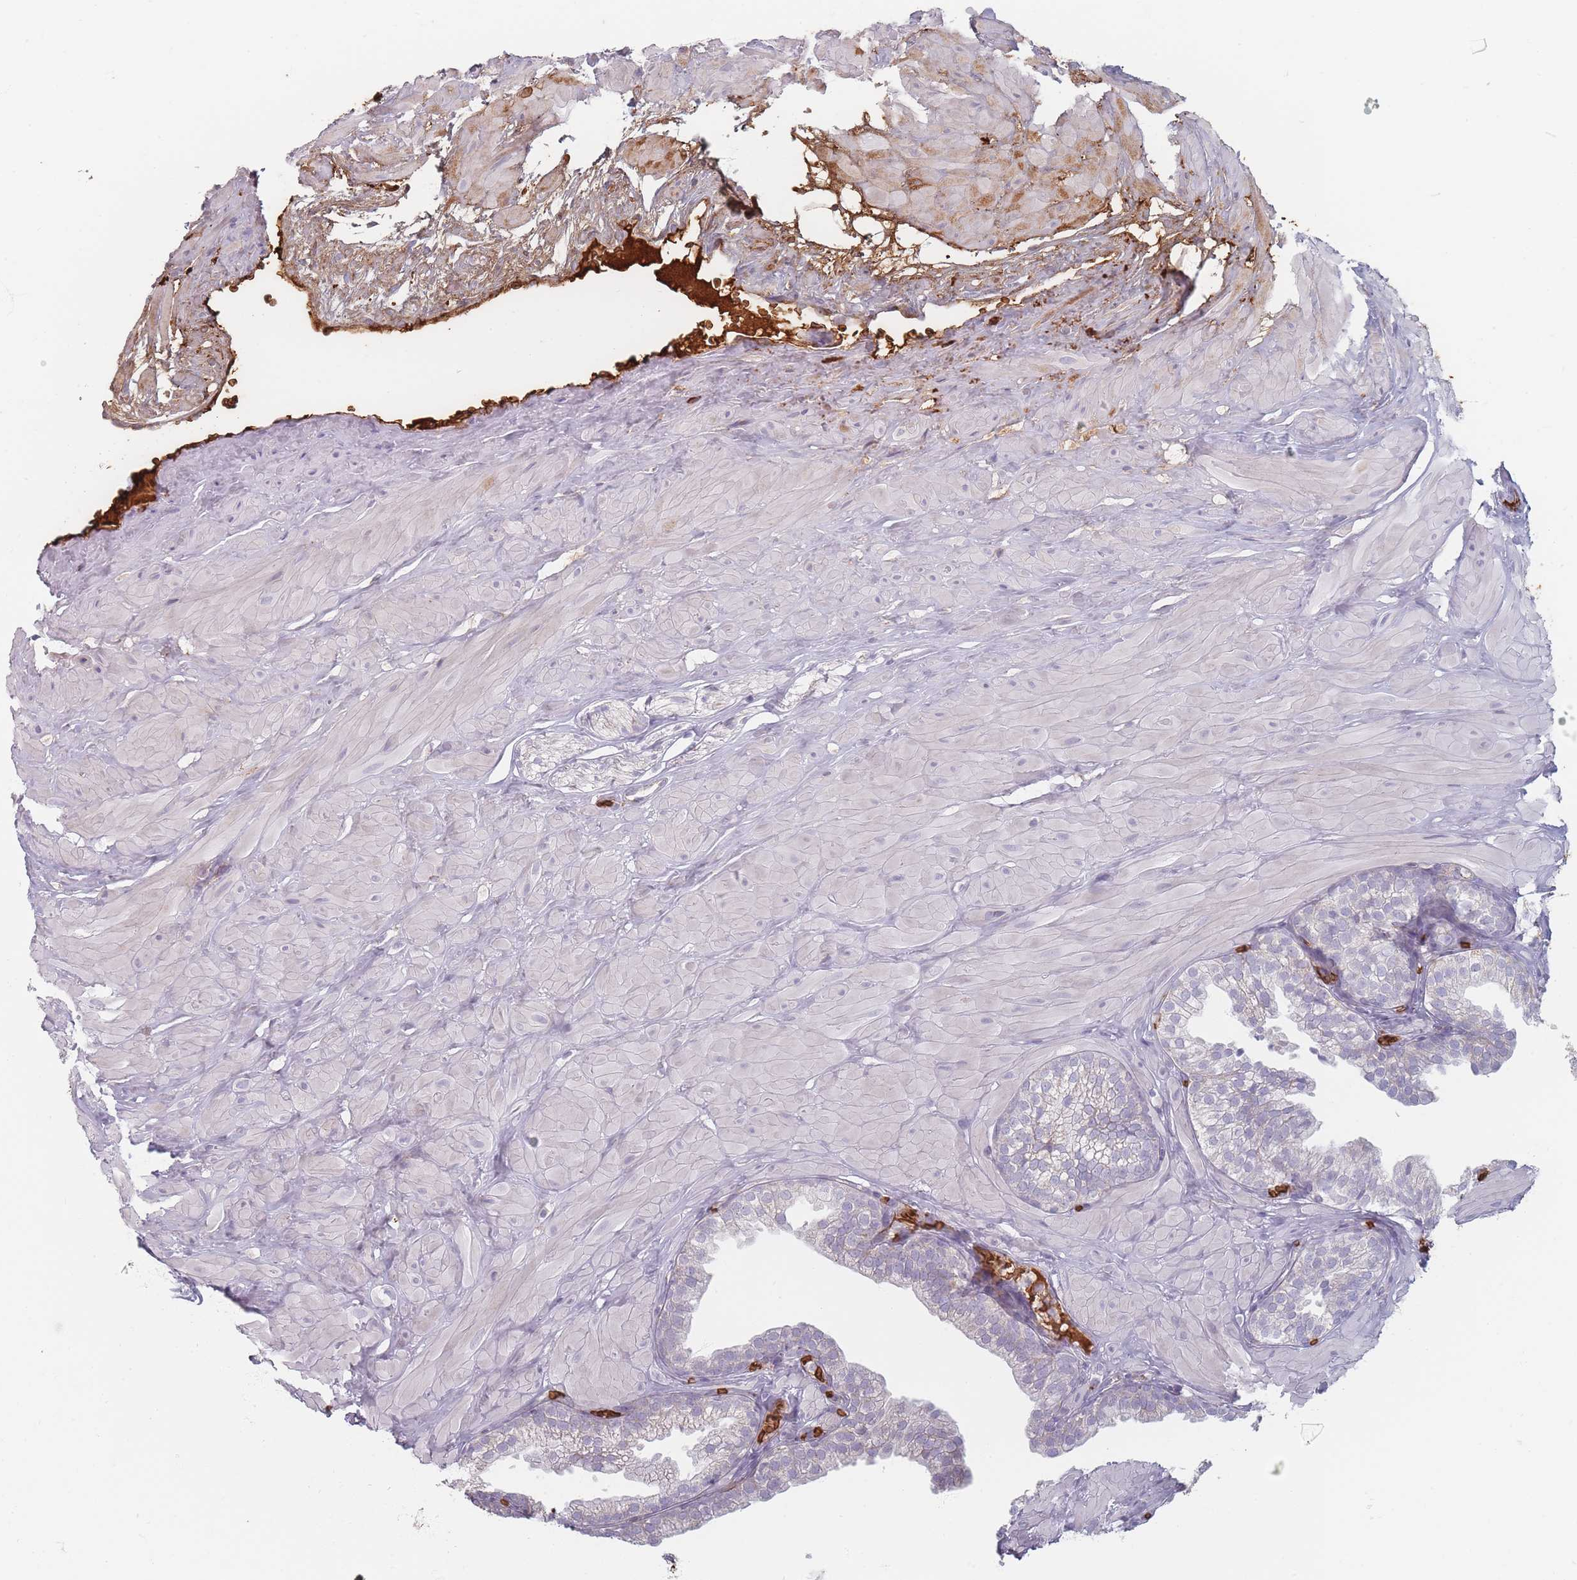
{"staining": {"intensity": "weak", "quantity": "25%-75%", "location": "cytoplasmic/membranous"}, "tissue": "prostate", "cell_type": "Glandular cells", "image_type": "normal", "snomed": [{"axis": "morphology", "description": "Normal tissue, NOS"}, {"axis": "topography", "description": "Prostate"}, {"axis": "topography", "description": "Peripheral nerve tissue"}], "caption": "Immunohistochemical staining of unremarkable human prostate demonstrates low levels of weak cytoplasmic/membranous expression in about 25%-75% of glandular cells.", "gene": "SLC2A6", "patient": {"sex": "male", "age": 55}}